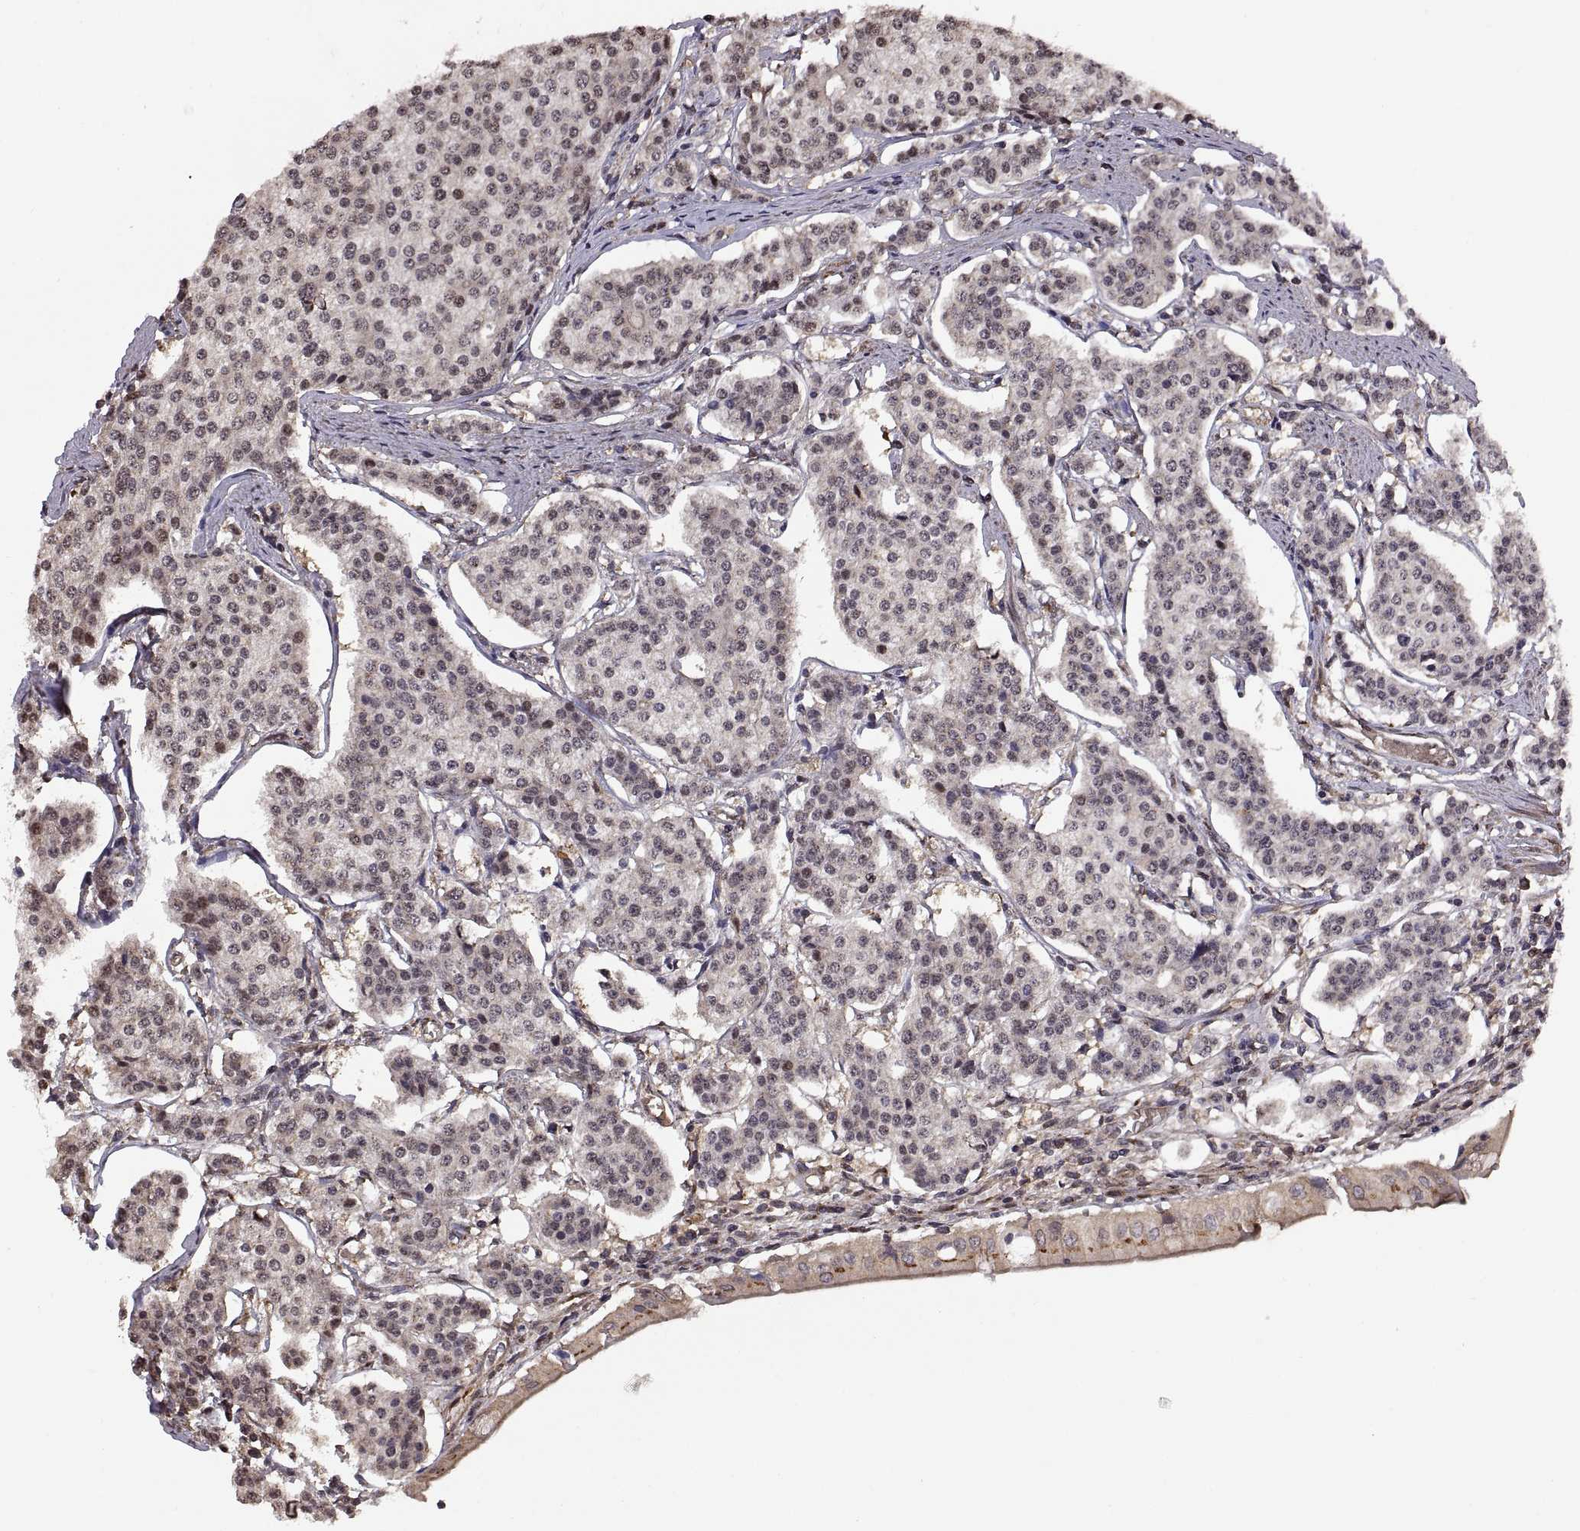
{"staining": {"intensity": "negative", "quantity": "none", "location": "none"}, "tissue": "carcinoid", "cell_type": "Tumor cells", "image_type": "cancer", "snomed": [{"axis": "morphology", "description": "Carcinoid, malignant, NOS"}, {"axis": "topography", "description": "Small intestine"}], "caption": "DAB immunohistochemical staining of carcinoid (malignant) exhibits no significant expression in tumor cells.", "gene": "ARRB1", "patient": {"sex": "female", "age": 65}}